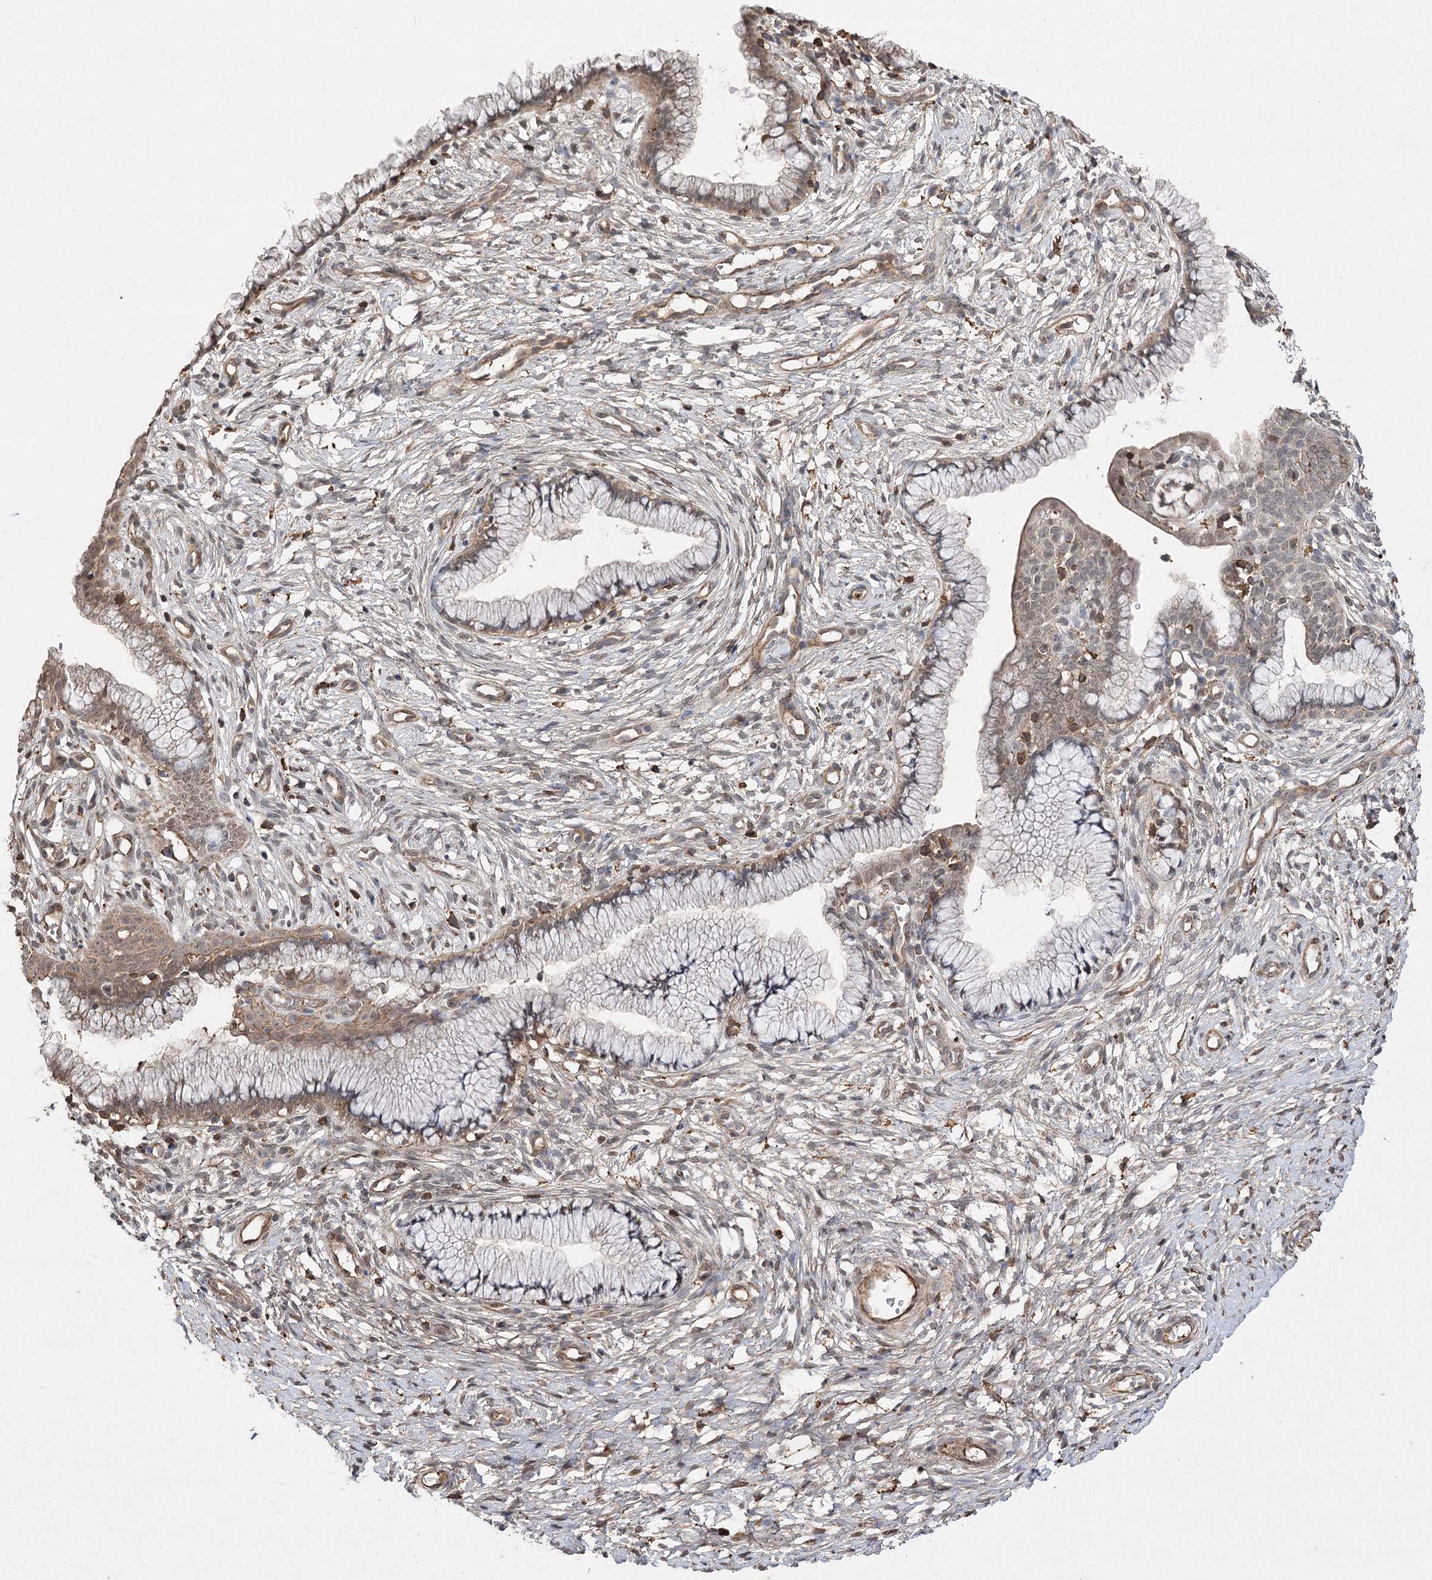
{"staining": {"intensity": "weak", "quantity": ">75%", "location": "cytoplasmic/membranous"}, "tissue": "cervix", "cell_type": "Glandular cells", "image_type": "normal", "snomed": [{"axis": "morphology", "description": "Normal tissue, NOS"}, {"axis": "topography", "description": "Cervix"}], "caption": "Cervix stained with DAB (3,3'-diaminobenzidine) immunohistochemistry reveals low levels of weak cytoplasmic/membranous expression in approximately >75% of glandular cells. Ihc stains the protein in brown and the nuclei are stained blue.", "gene": "OBSL1", "patient": {"sex": "female", "age": 36}}